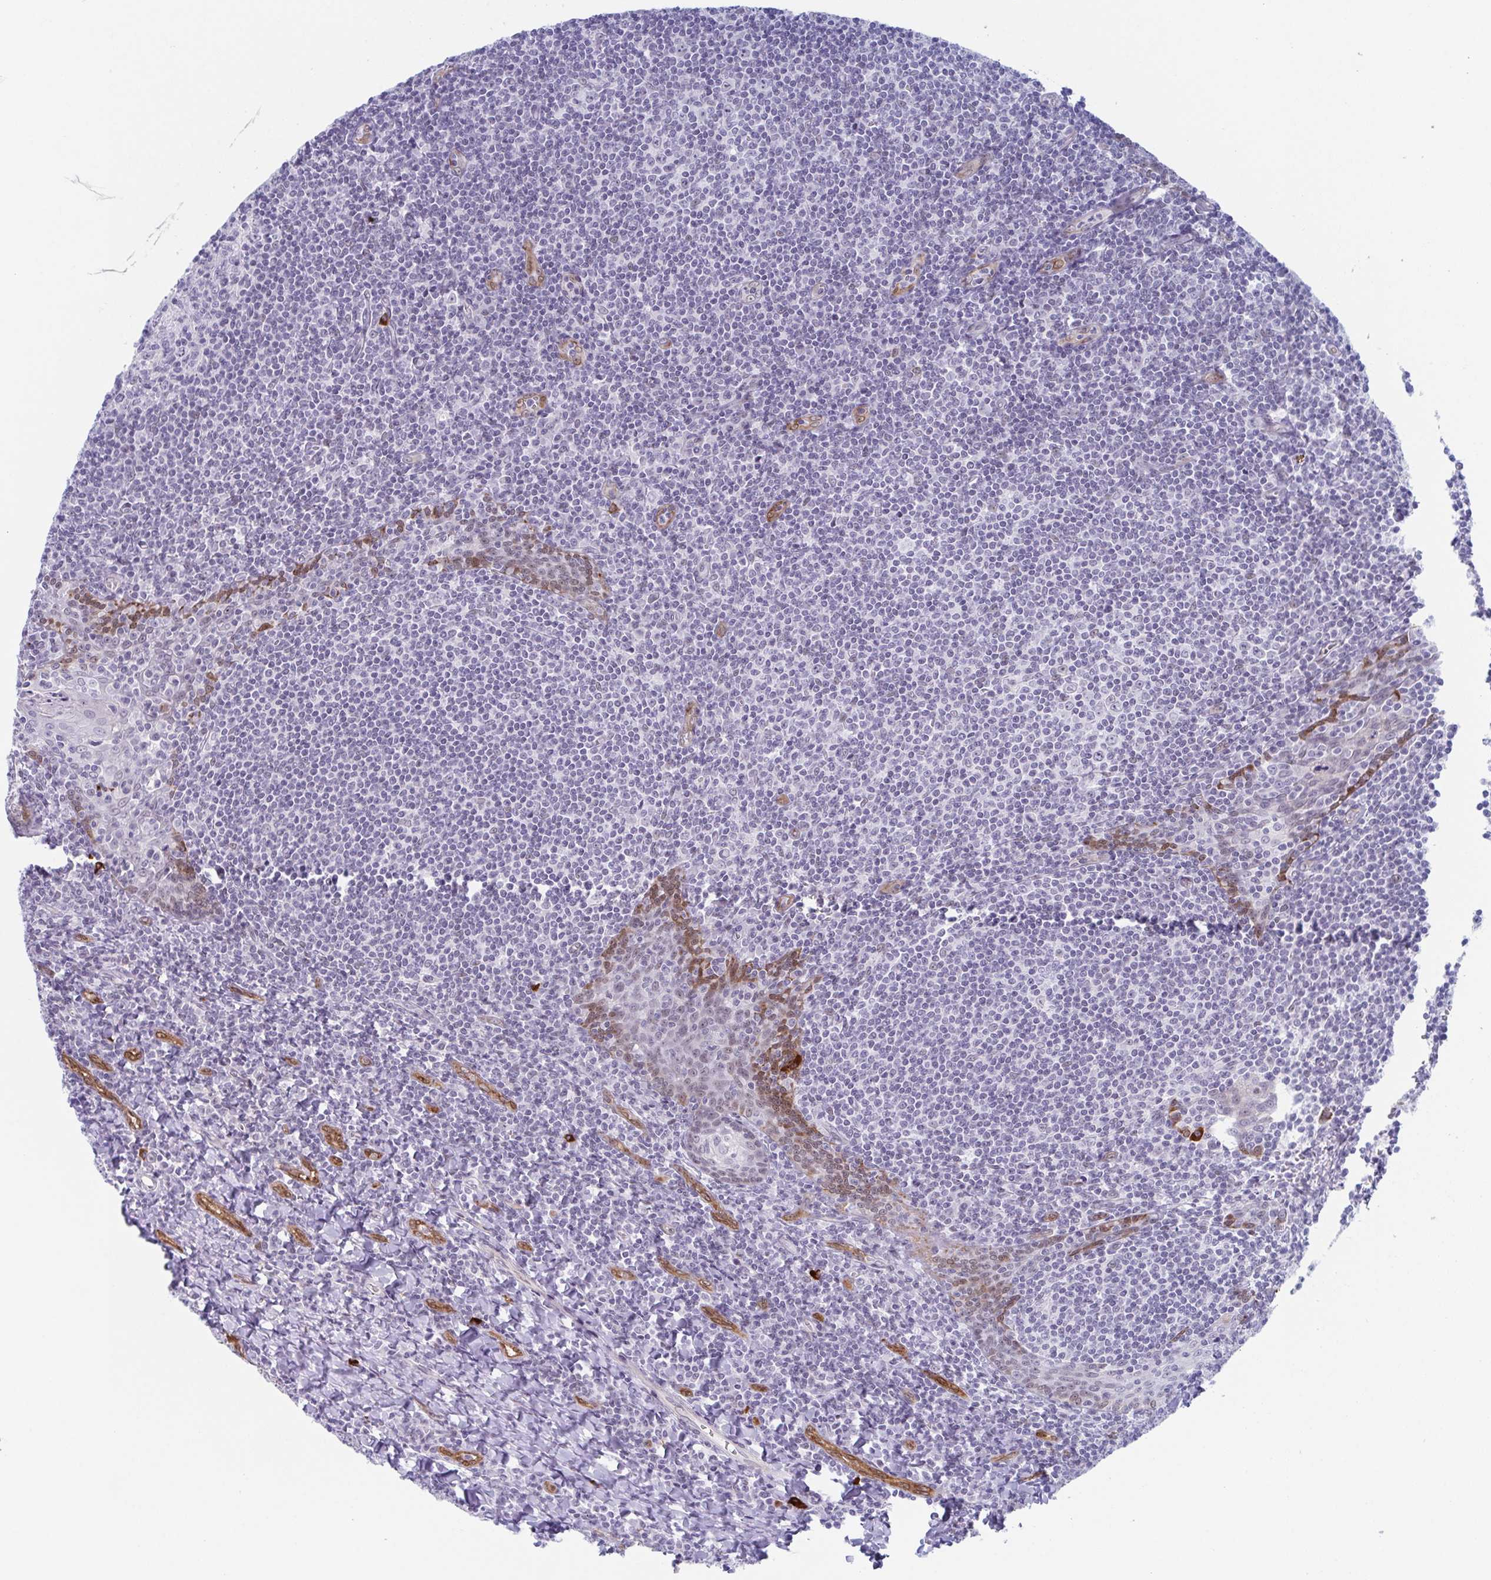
{"staining": {"intensity": "negative", "quantity": "none", "location": "none"}, "tissue": "tonsil", "cell_type": "Germinal center cells", "image_type": "normal", "snomed": [{"axis": "morphology", "description": "Normal tissue, NOS"}, {"axis": "morphology", "description": "Inflammation, NOS"}, {"axis": "topography", "description": "Tonsil"}], "caption": "Immunohistochemistry micrograph of unremarkable tonsil: tonsil stained with DAB demonstrates no significant protein staining in germinal center cells. (DAB IHC with hematoxylin counter stain).", "gene": "ZFP64", "patient": {"sex": "female", "age": 31}}